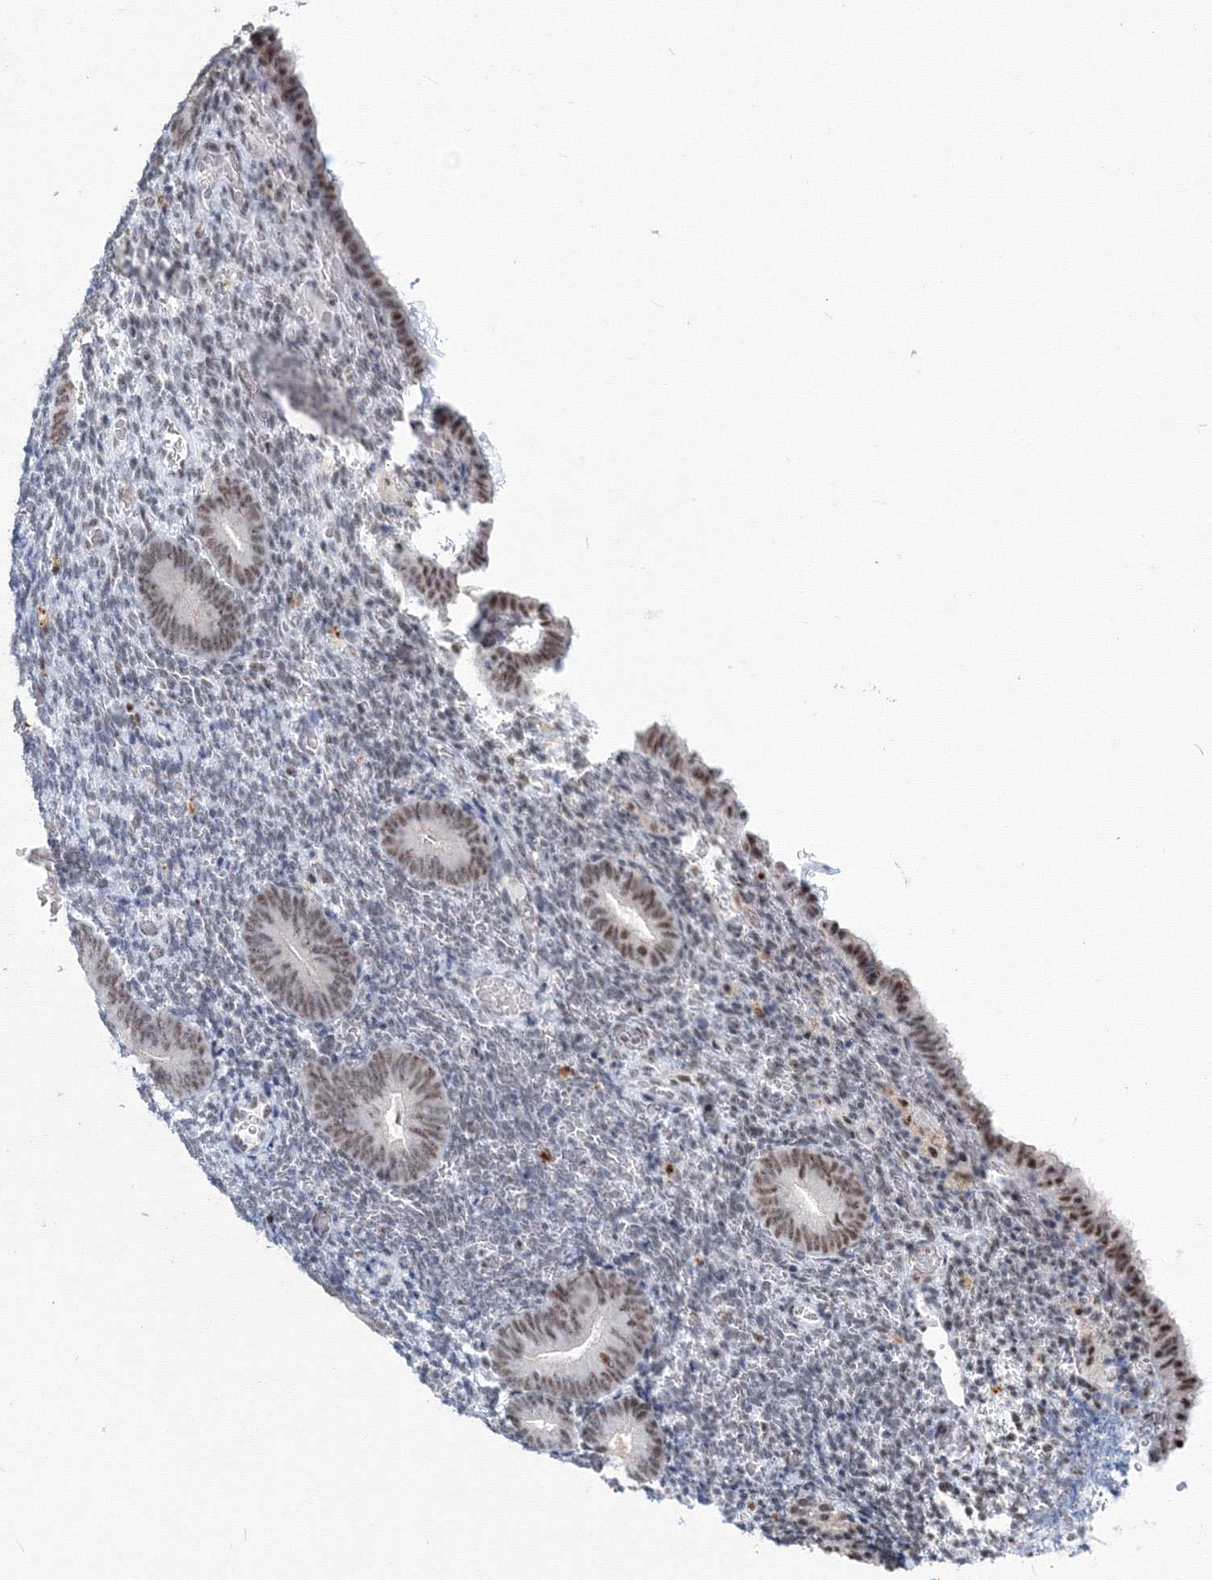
{"staining": {"intensity": "negative", "quantity": "none", "location": "none"}, "tissue": "endometrium", "cell_type": "Cells in endometrial stroma", "image_type": "normal", "snomed": [{"axis": "morphology", "description": "Normal tissue, NOS"}, {"axis": "topography", "description": "Endometrium"}], "caption": "Immunohistochemistry (IHC) histopathology image of benign endometrium stained for a protein (brown), which exhibits no expression in cells in endometrial stroma. Brightfield microscopy of immunohistochemistry (IHC) stained with DAB (brown) and hematoxylin (blue), captured at high magnification.", "gene": "SF3B6", "patient": {"sex": "female", "age": 51}}